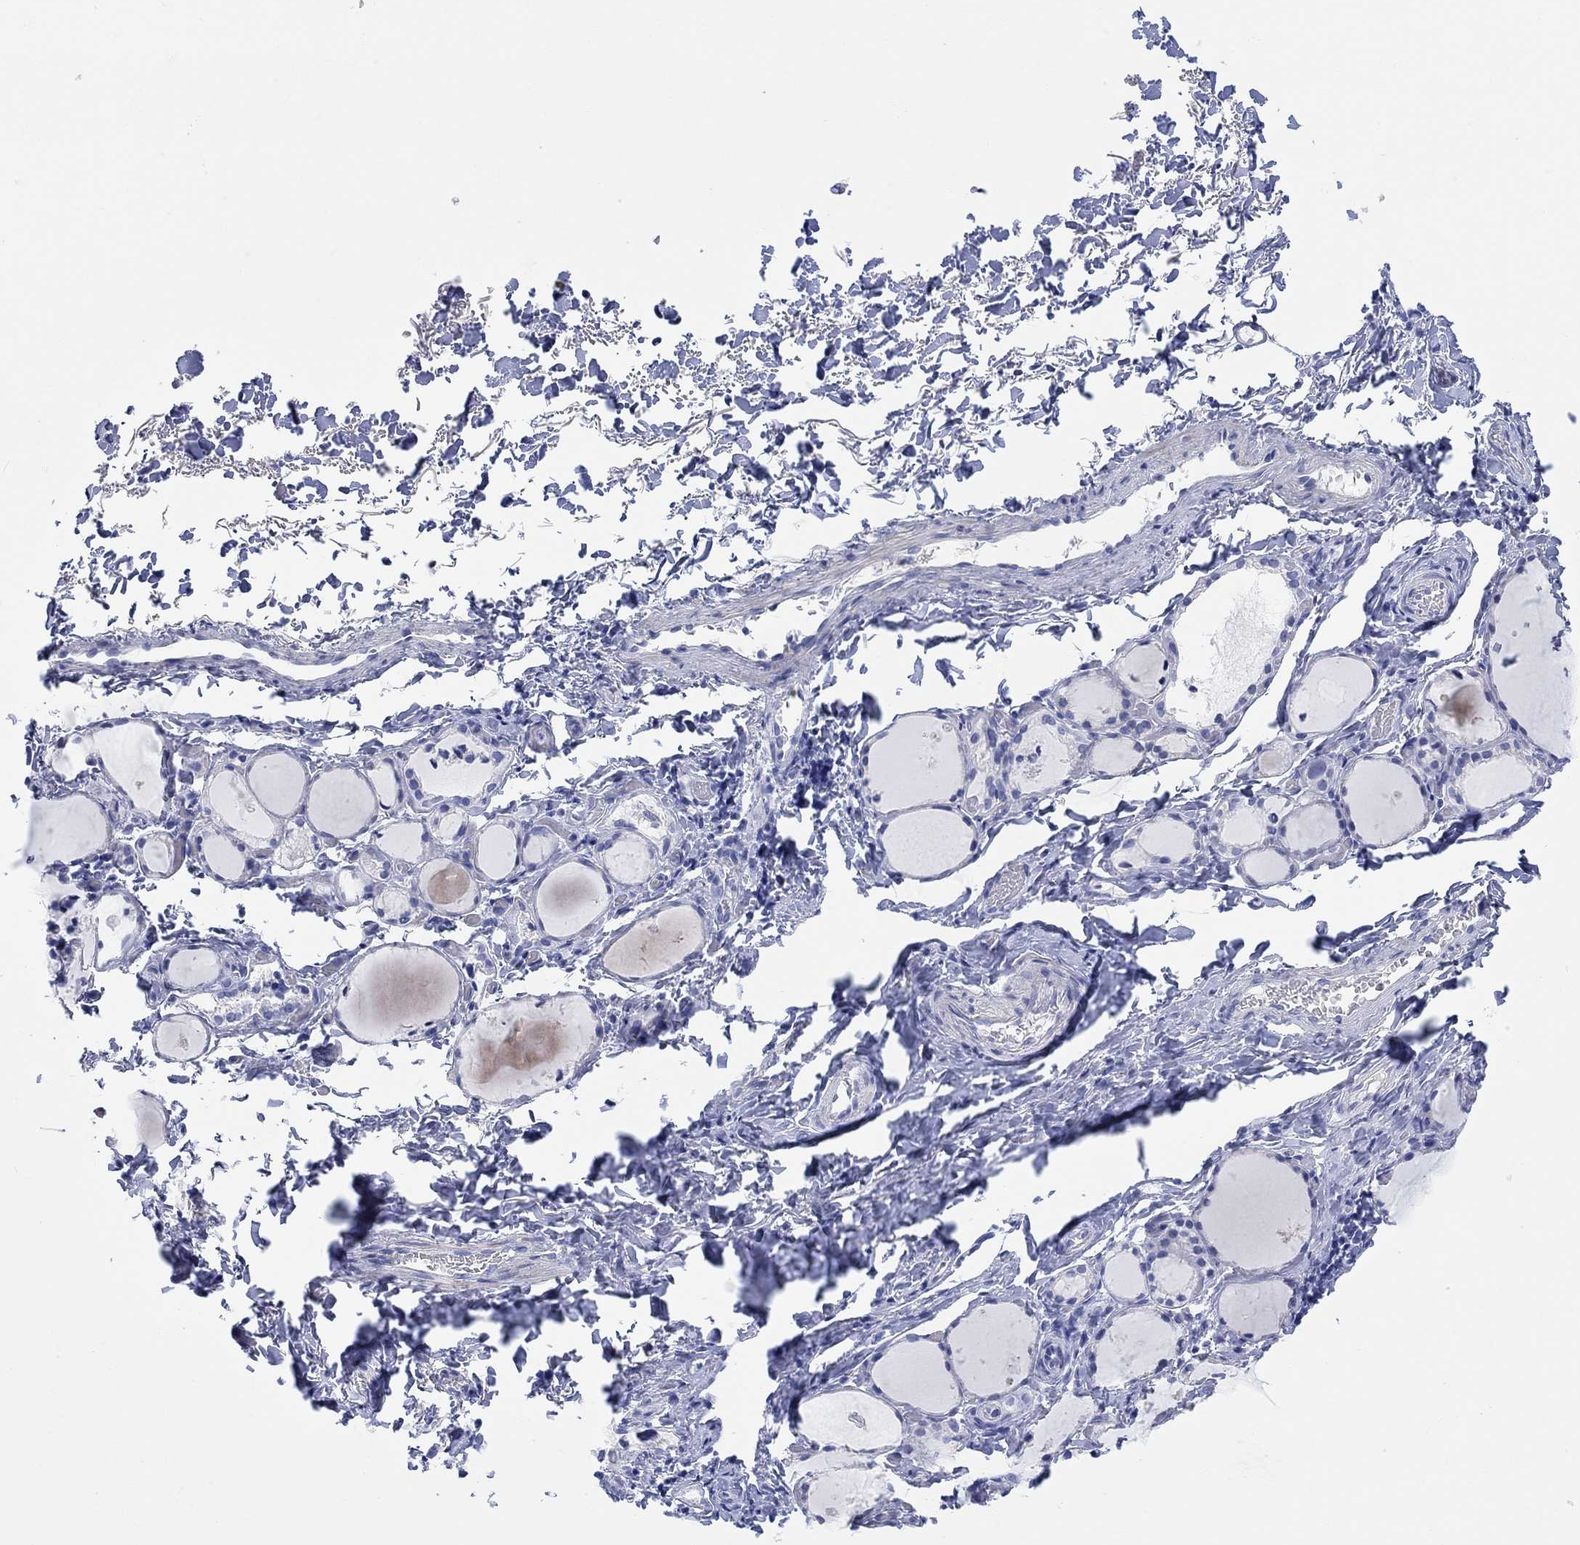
{"staining": {"intensity": "negative", "quantity": "none", "location": "none"}, "tissue": "thyroid gland", "cell_type": "Glandular cells", "image_type": "normal", "snomed": [{"axis": "morphology", "description": "Normal tissue, NOS"}, {"axis": "topography", "description": "Thyroid gland"}], "caption": "Human thyroid gland stained for a protein using IHC reveals no positivity in glandular cells.", "gene": "XIRP2", "patient": {"sex": "male", "age": 68}}